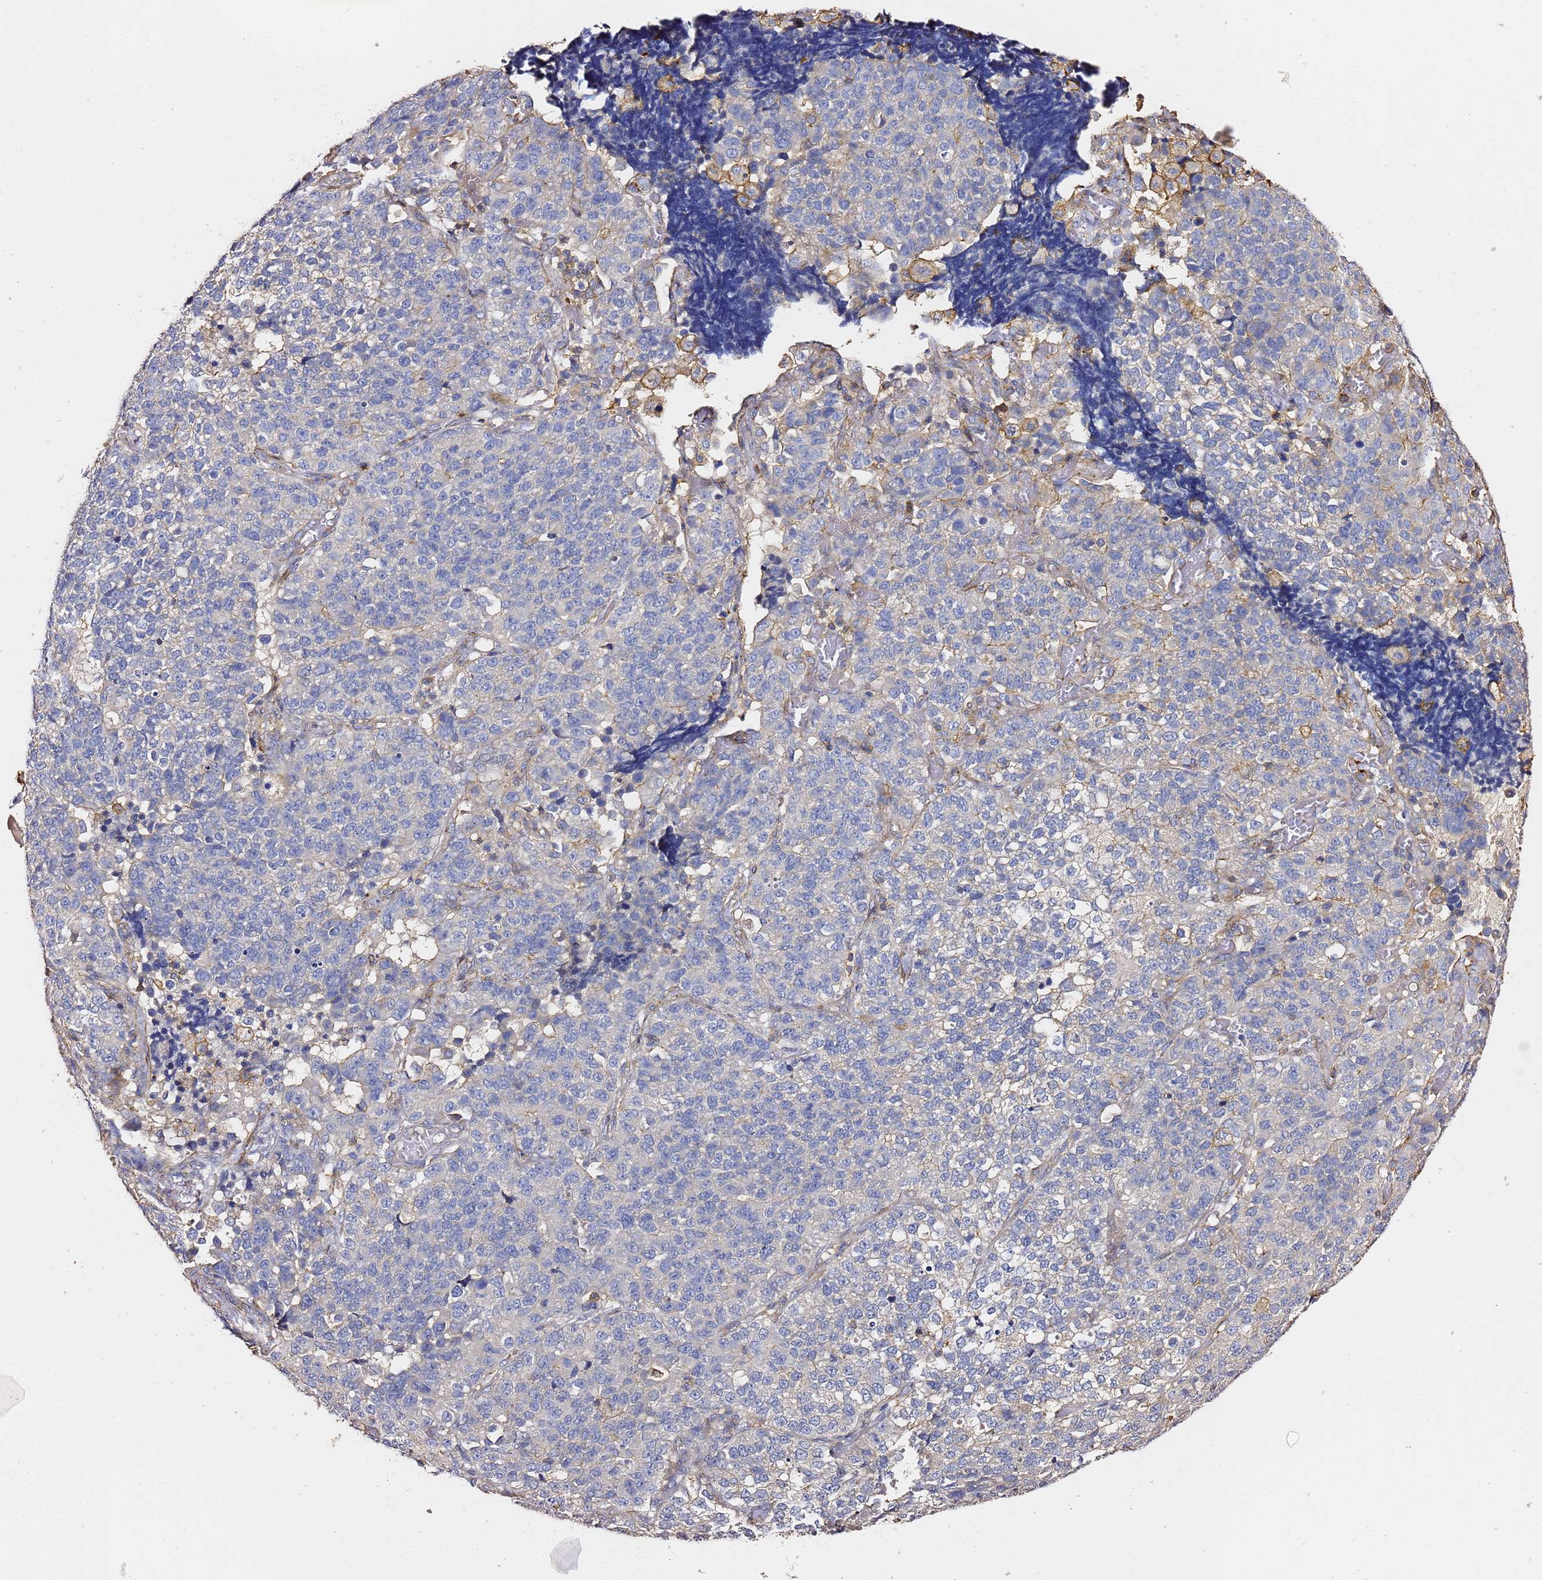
{"staining": {"intensity": "negative", "quantity": "none", "location": "none"}, "tissue": "lung cancer", "cell_type": "Tumor cells", "image_type": "cancer", "snomed": [{"axis": "morphology", "description": "Adenocarcinoma, NOS"}, {"axis": "topography", "description": "Lung"}], "caption": "Micrograph shows no significant protein staining in tumor cells of adenocarcinoma (lung).", "gene": "ZFP36L2", "patient": {"sex": "male", "age": 49}}